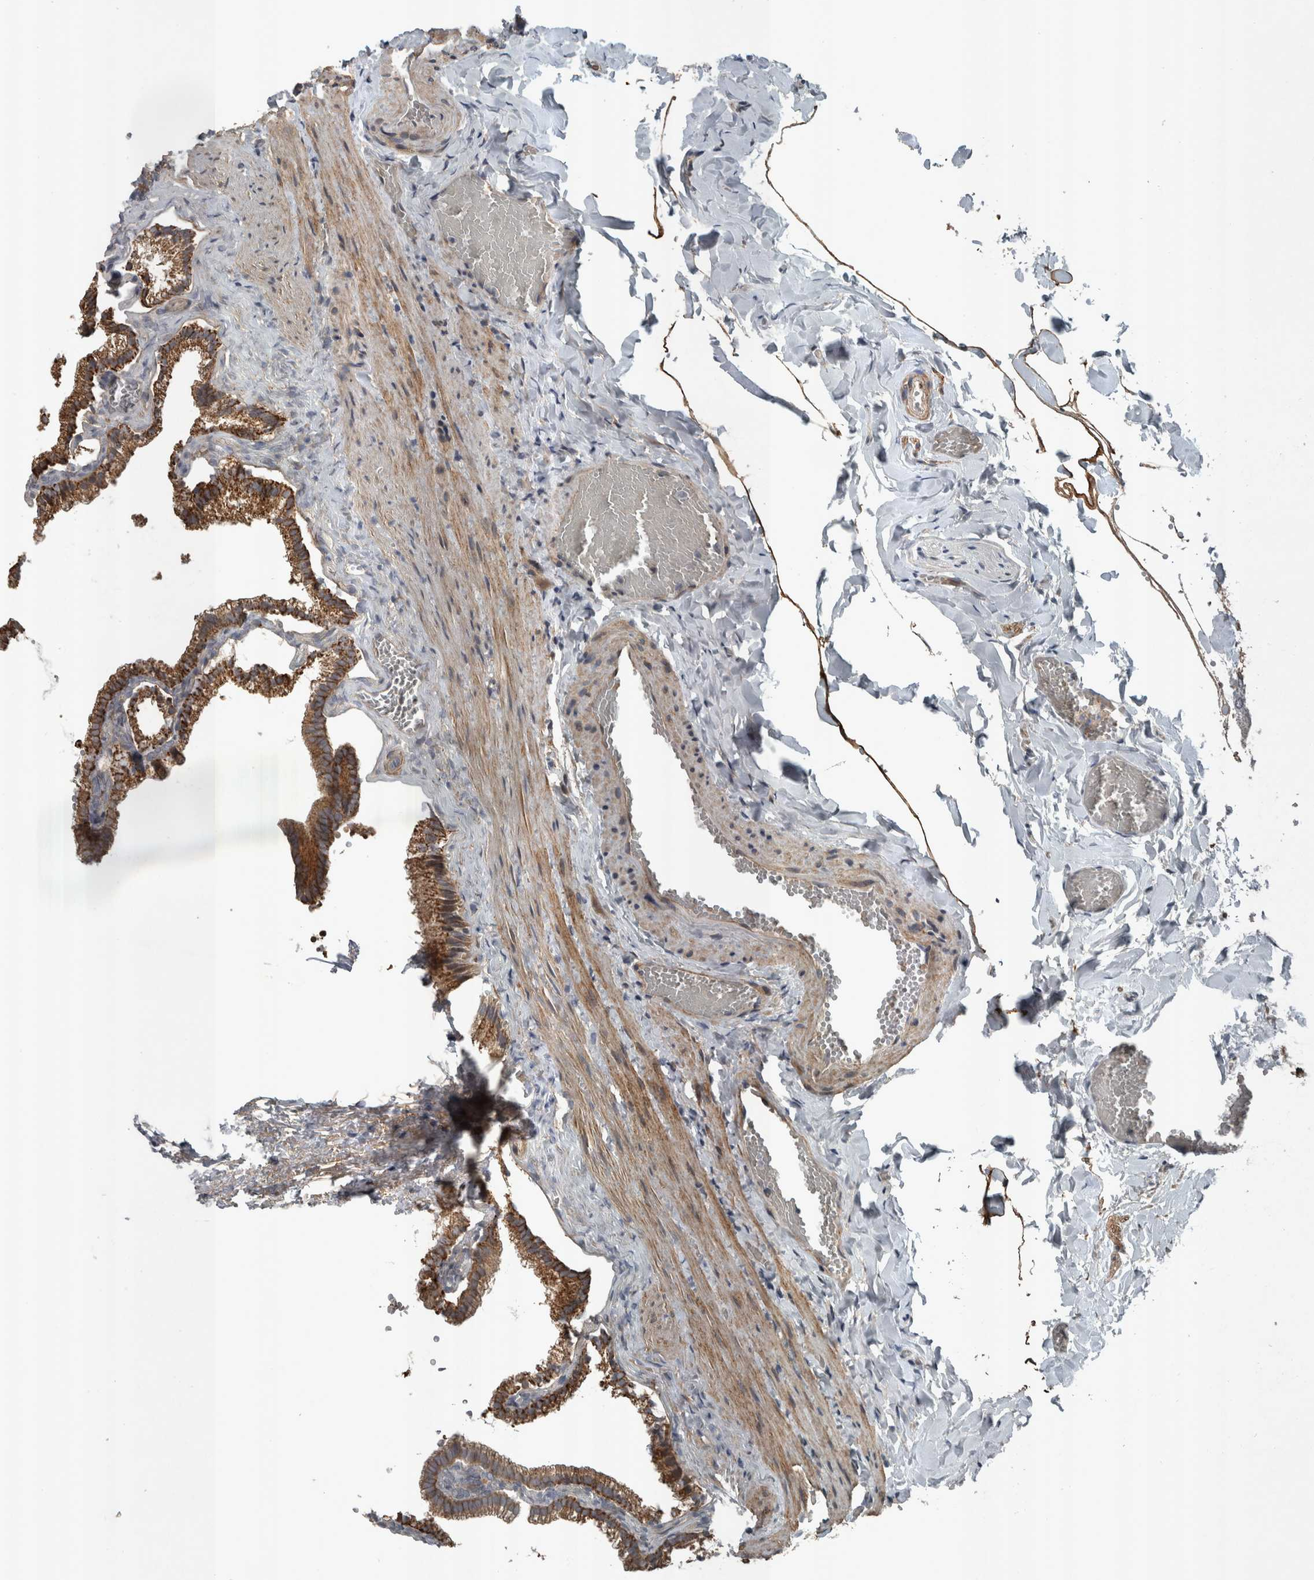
{"staining": {"intensity": "strong", "quantity": ">75%", "location": "cytoplasmic/membranous"}, "tissue": "gallbladder", "cell_type": "Glandular cells", "image_type": "normal", "snomed": [{"axis": "morphology", "description": "Normal tissue, NOS"}, {"axis": "topography", "description": "Gallbladder"}], "caption": "Protein expression analysis of unremarkable human gallbladder reveals strong cytoplasmic/membranous positivity in approximately >75% of glandular cells. The staining was performed using DAB, with brown indicating positive protein expression. Nuclei are stained blue with hematoxylin.", "gene": "ZNF345", "patient": {"sex": "male", "age": 38}}